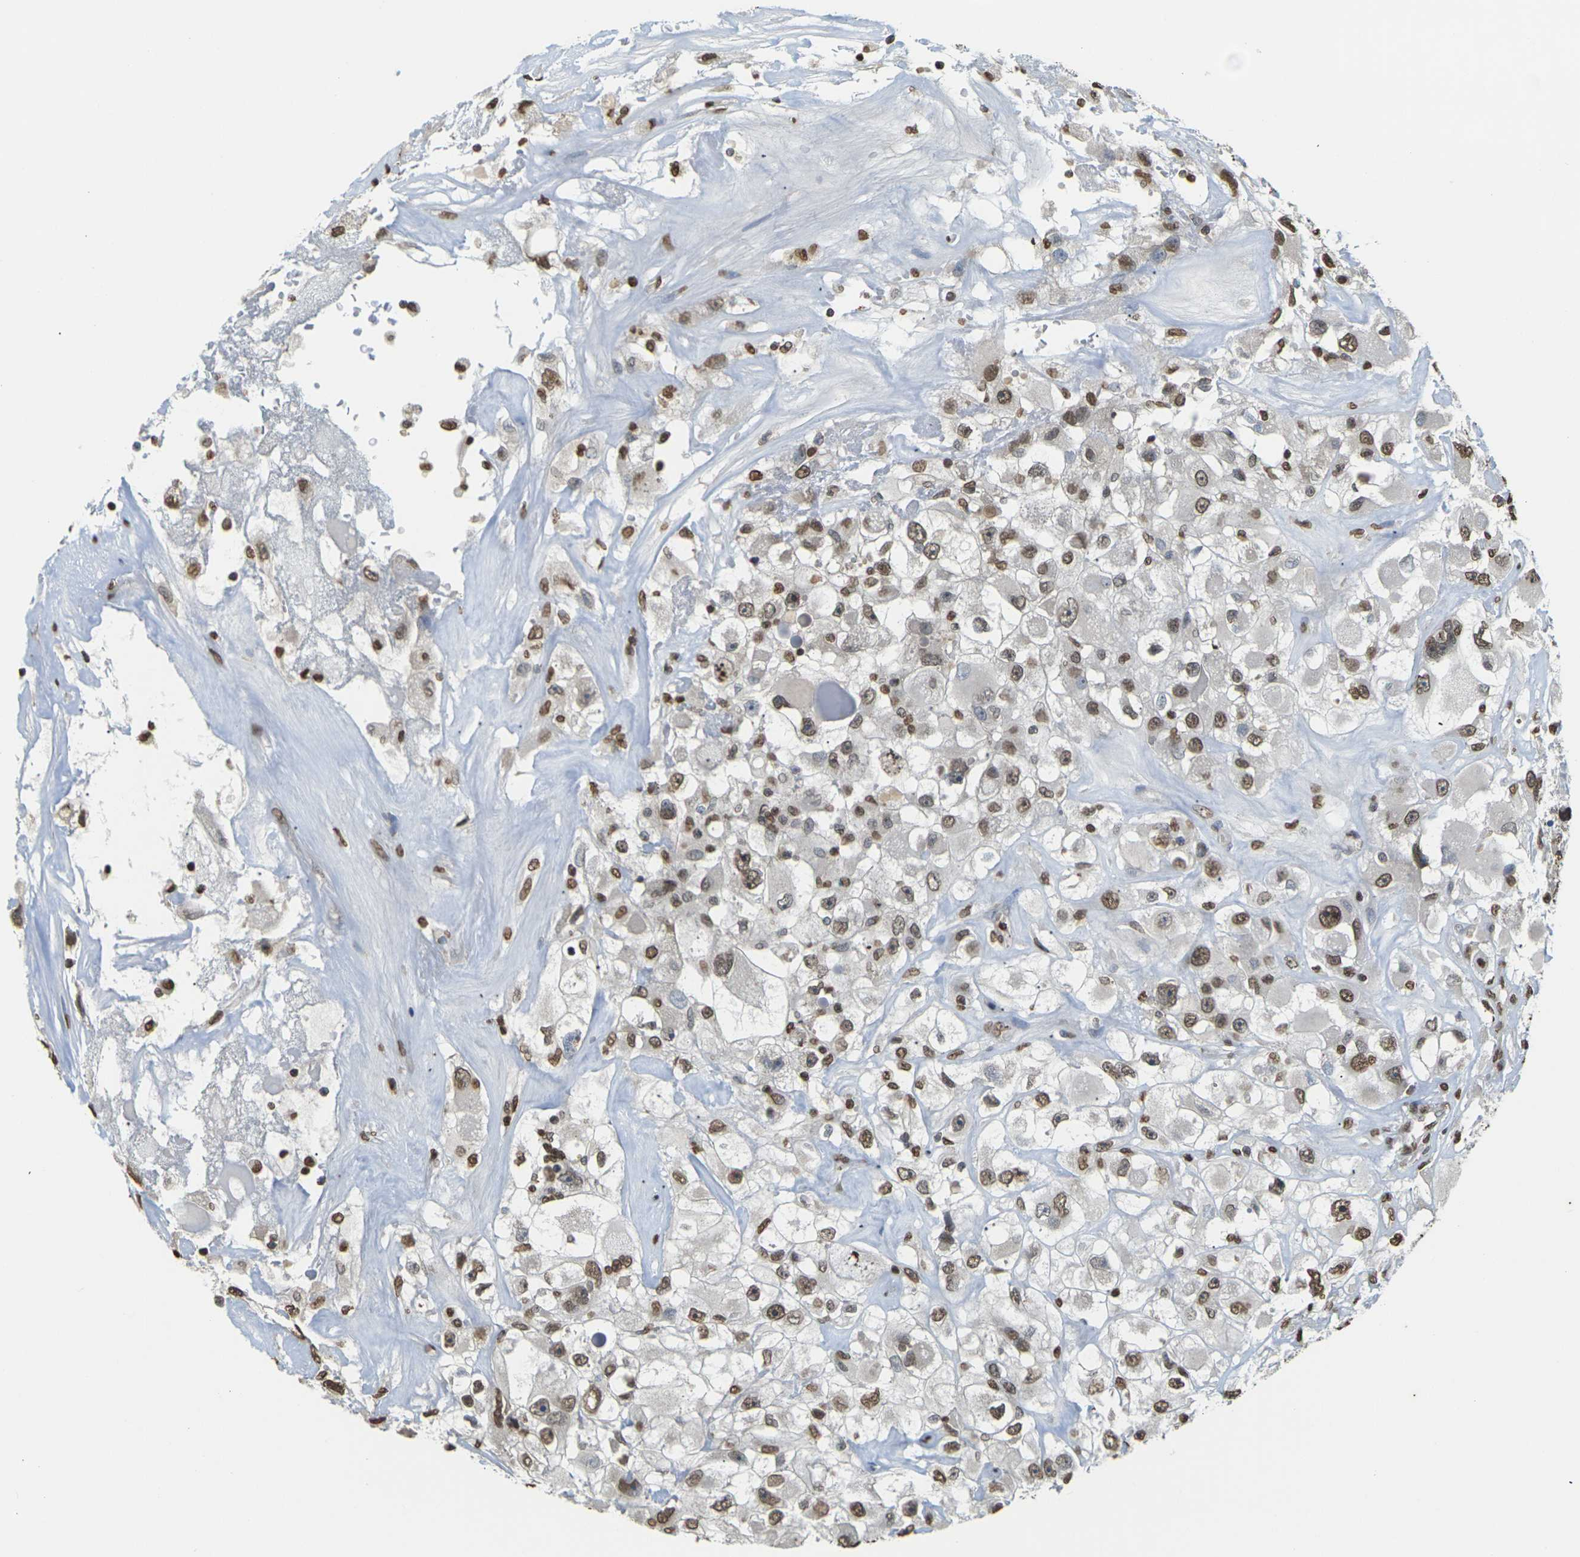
{"staining": {"intensity": "moderate", "quantity": ">75%", "location": "nuclear"}, "tissue": "renal cancer", "cell_type": "Tumor cells", "image_type": "cancer", "snomed": [{"axis": "morphology", "description": "Adenocarcinoma, NOS"}, {"axis": "topography", "description": "Kidney"}], "caption": "IHC (DAB) staining of human adenocarcinoma (renal) reveals moderate nuclear protein staining in approximately >75% of tumor cells.", "gene": "EMSY", "patient": {"sex": "female", "age": 52}}